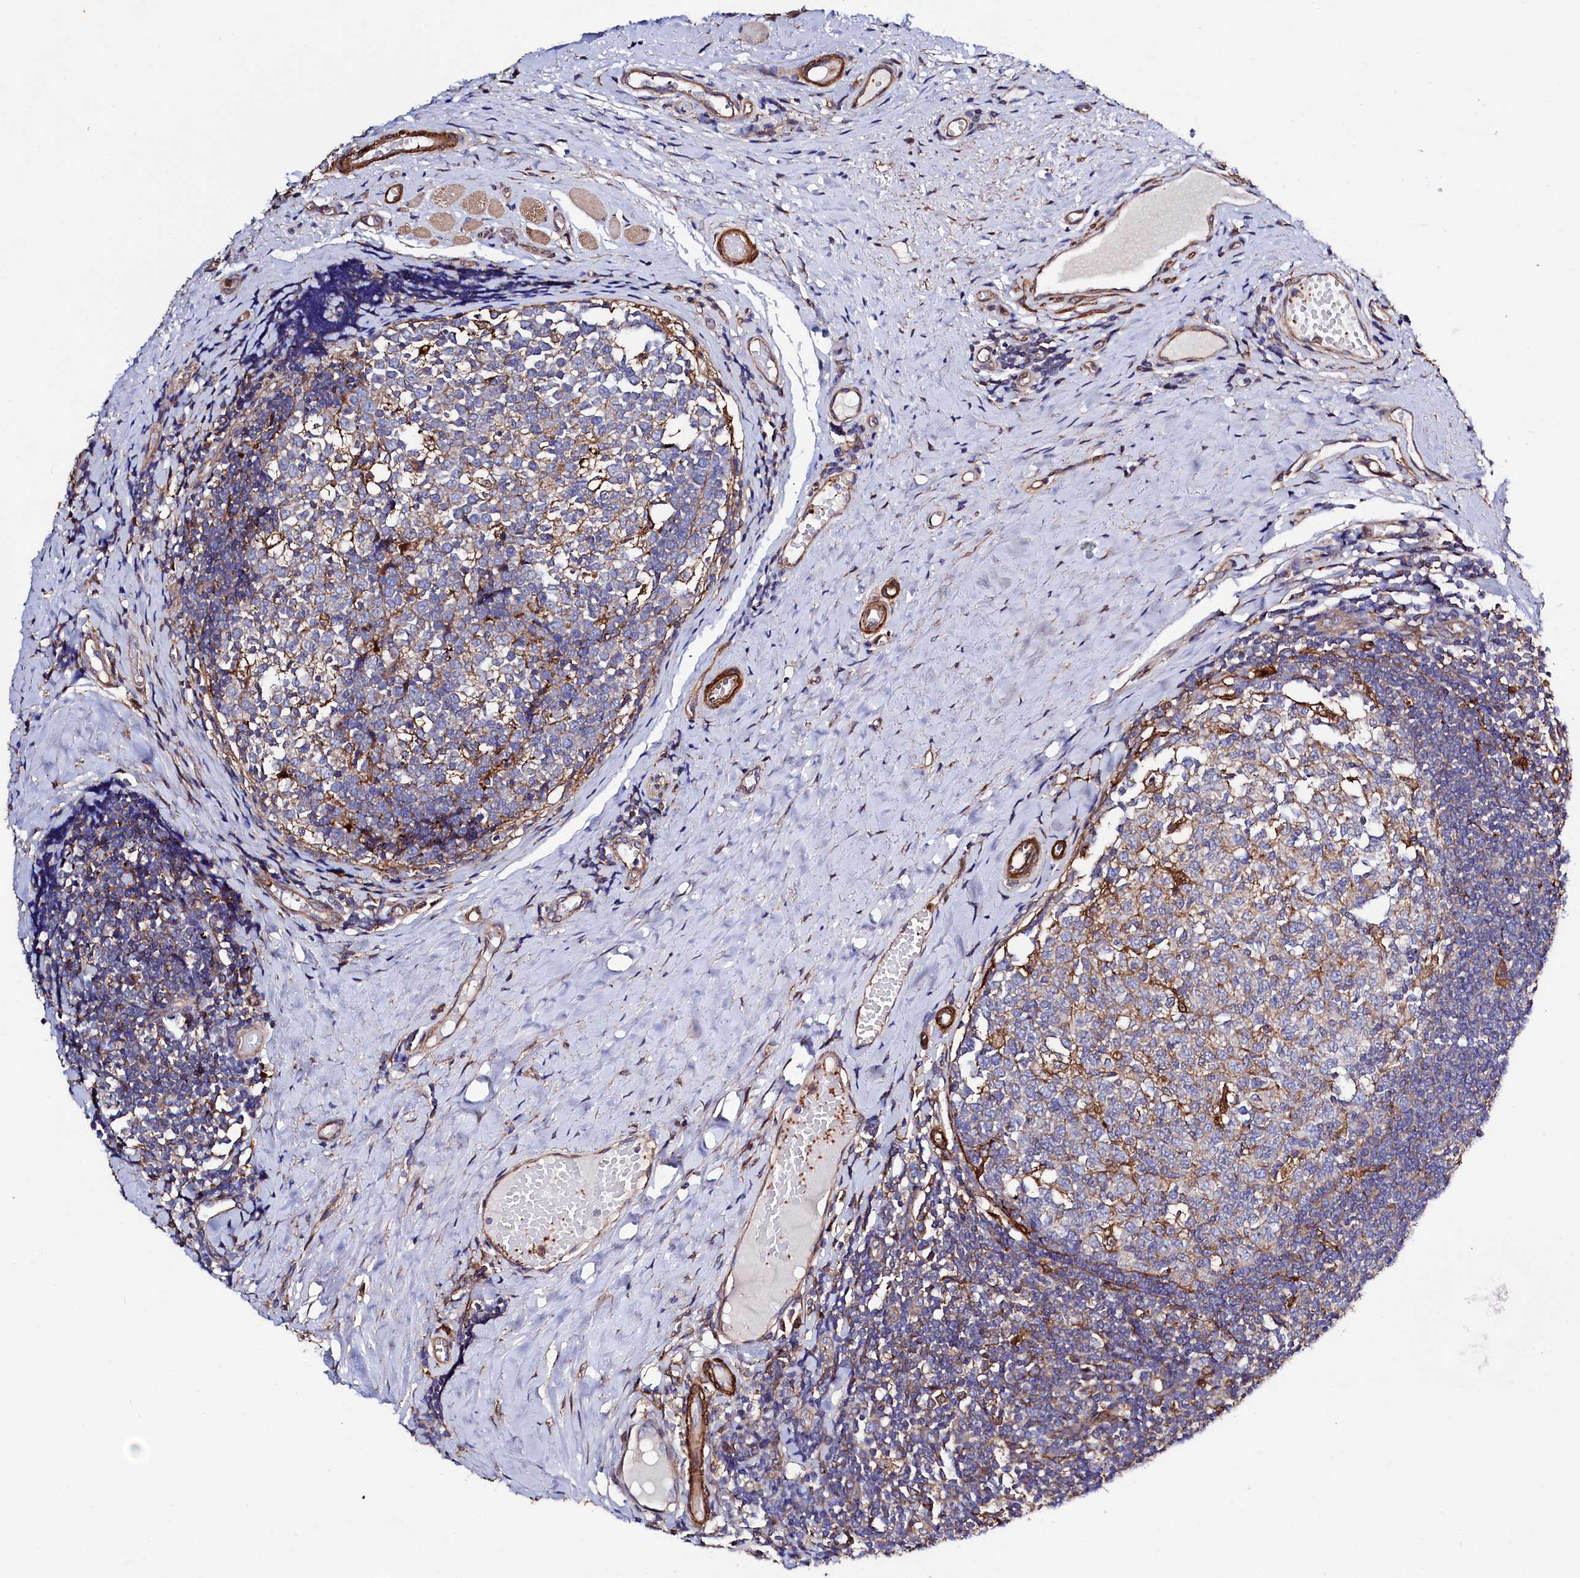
{"staining": {"intensity": "moderate", "quantity": "<25%", "location": "cytoplasmic/membranous"}, "tissue": "tonsil", "cell_type": "Germinal center cells", "image_type": "normal", "snomed": [{"axis": "morphology", "description": "Normal tissue, NOS"}, {"axis": "topography", "description": "Tonsil"}], "caption": "Unremarkable tonsil shows moderate cytoplasmic/membranous positivity in approximately <25% of germinal center cells, visualized by immunohistochemistry.", "gene": "STAMBPL1", "patient": {"sex": "female", "age": 19}}